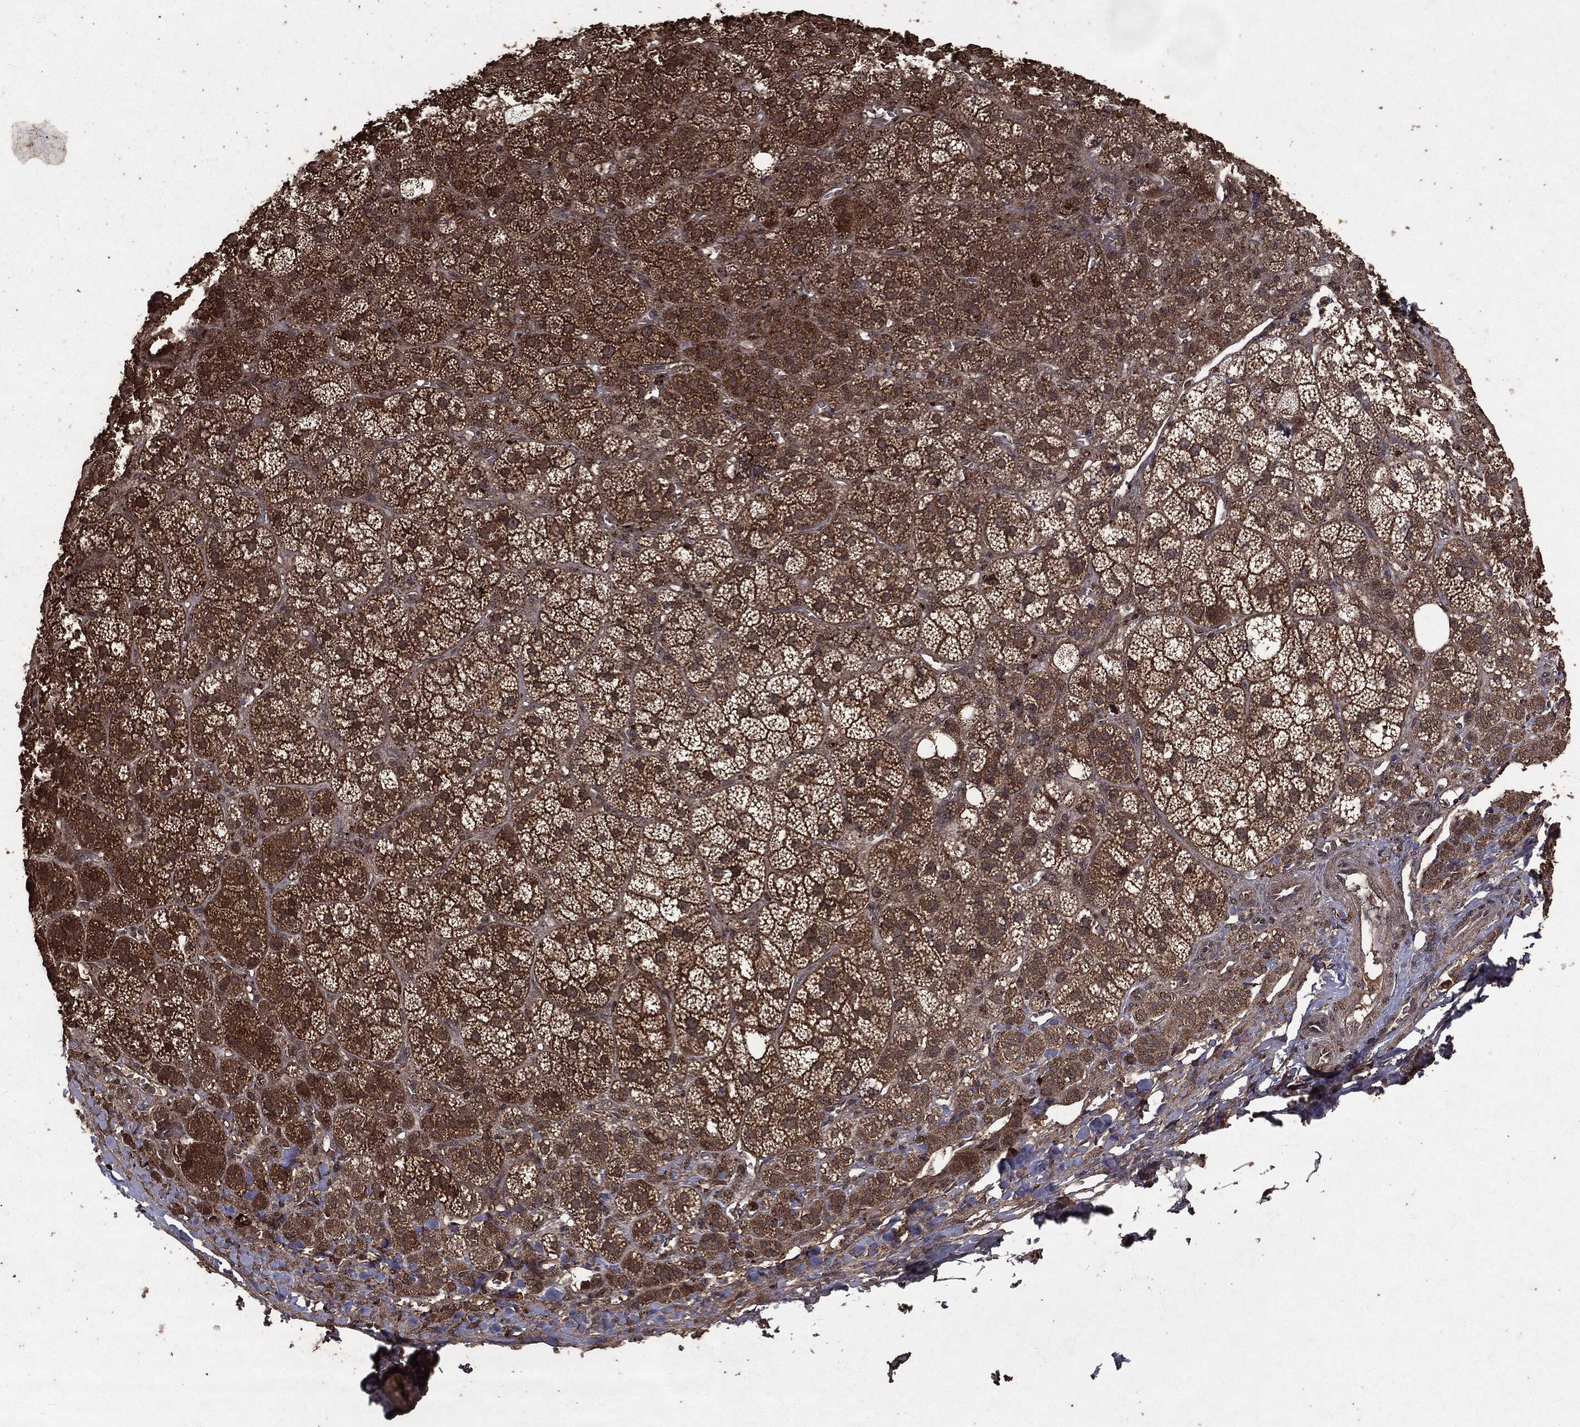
{"staining": {"intensity": "strong", "quantity": ">75%", "location": "cytoplasmic/membranous"}, "tissue": "adrenal gland", "cell_type": "Glandular cells", "image_type": "normal", "snomed": [{"axis": "morphology", "description": "Normal tissue, NOS"}, {"axis": "topography", "description": "Adrenal gland"}], "caption": "Benign adrenal gland exhibits strong cytoplasmic/membranous staining in about >75% of glandular cells The staining was performed using DAB (3,3'-diaminobenzidine) to visualize the protein expression in brown, while the nuclei were stained in blue with hematoxylin (Magnification: 20x)..", "gene": "NME1", "patient": {"sex": "female", "age": 60}}